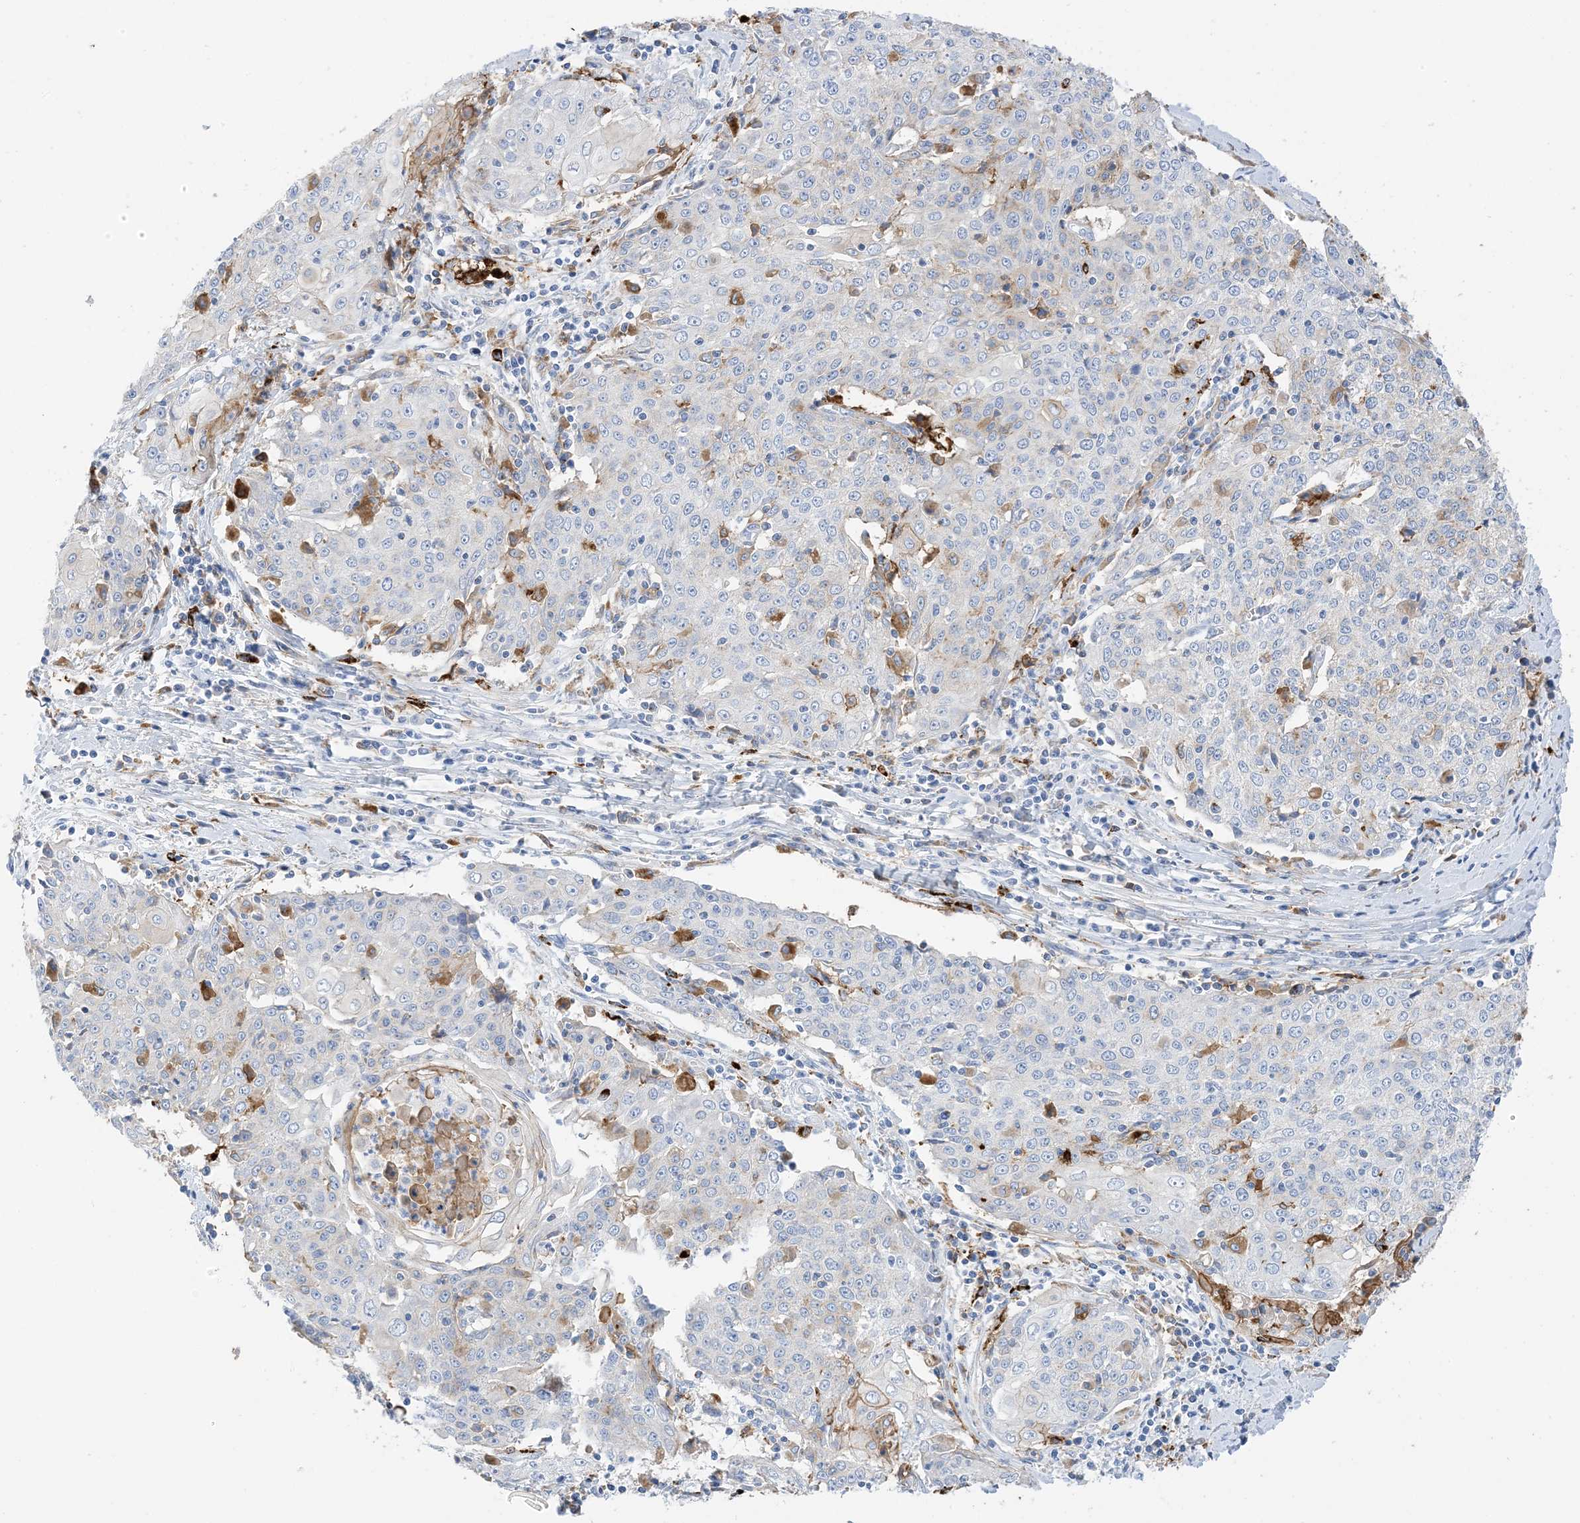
{"staining": {"intensity": "negative", "quantity": "none", "location": "none"}, "tissue": "cervical cancer", "cell_type": "Tumor cells", "image_type": "cancer", "snomed": [{"axis": "morphology", "description": "Squamous cell carcinoma, NOS"}, {"axis": "topography", "description": "Cervix"}], "caption": "Tumor cells are negative for brown protein staining in cervical cancer (squamous cell carcinoma). Nuclei are stained in blue.", "gene": "DPH3", "patient": {"sex": "female", "age": 48}}